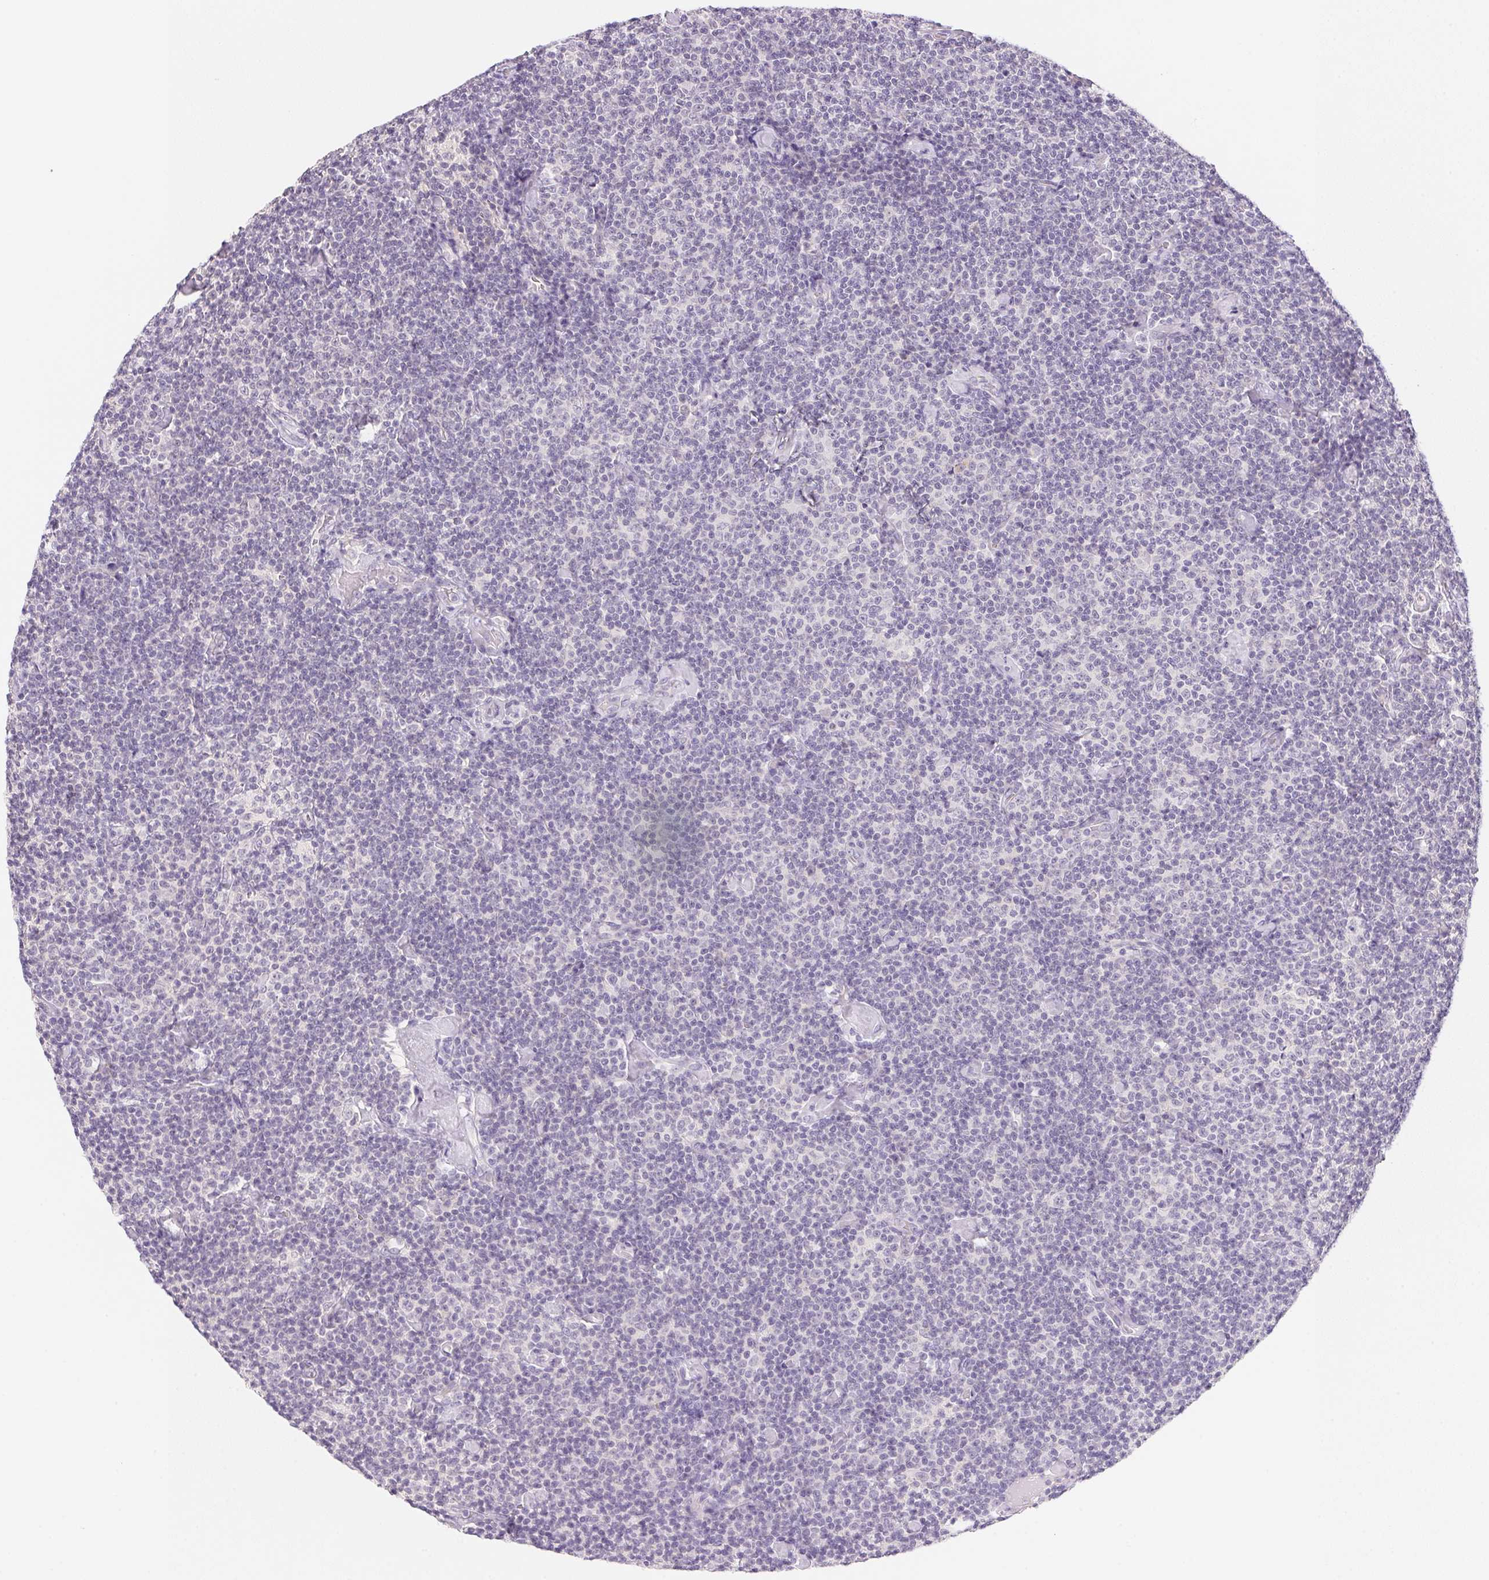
{"staining": {"intensity": "negative", "quantity": "none", "location": "none"}, "tissue": "lymphoma", "cell_type": "Tumor cells", "image_type": "cancer", "snomed": [{"axis": "morphology", "description": "Malignant lymphoma, non-Hodgkin's type, Low grade"}, {"axis": "topography", "description": "Lymph node"}], "caption": "Immunohistochemical staining of human lymphoma displays no significant expression in tumor cells.", "gene": "MCOLN3", "patient": {"sex": "male", "age": 81}}